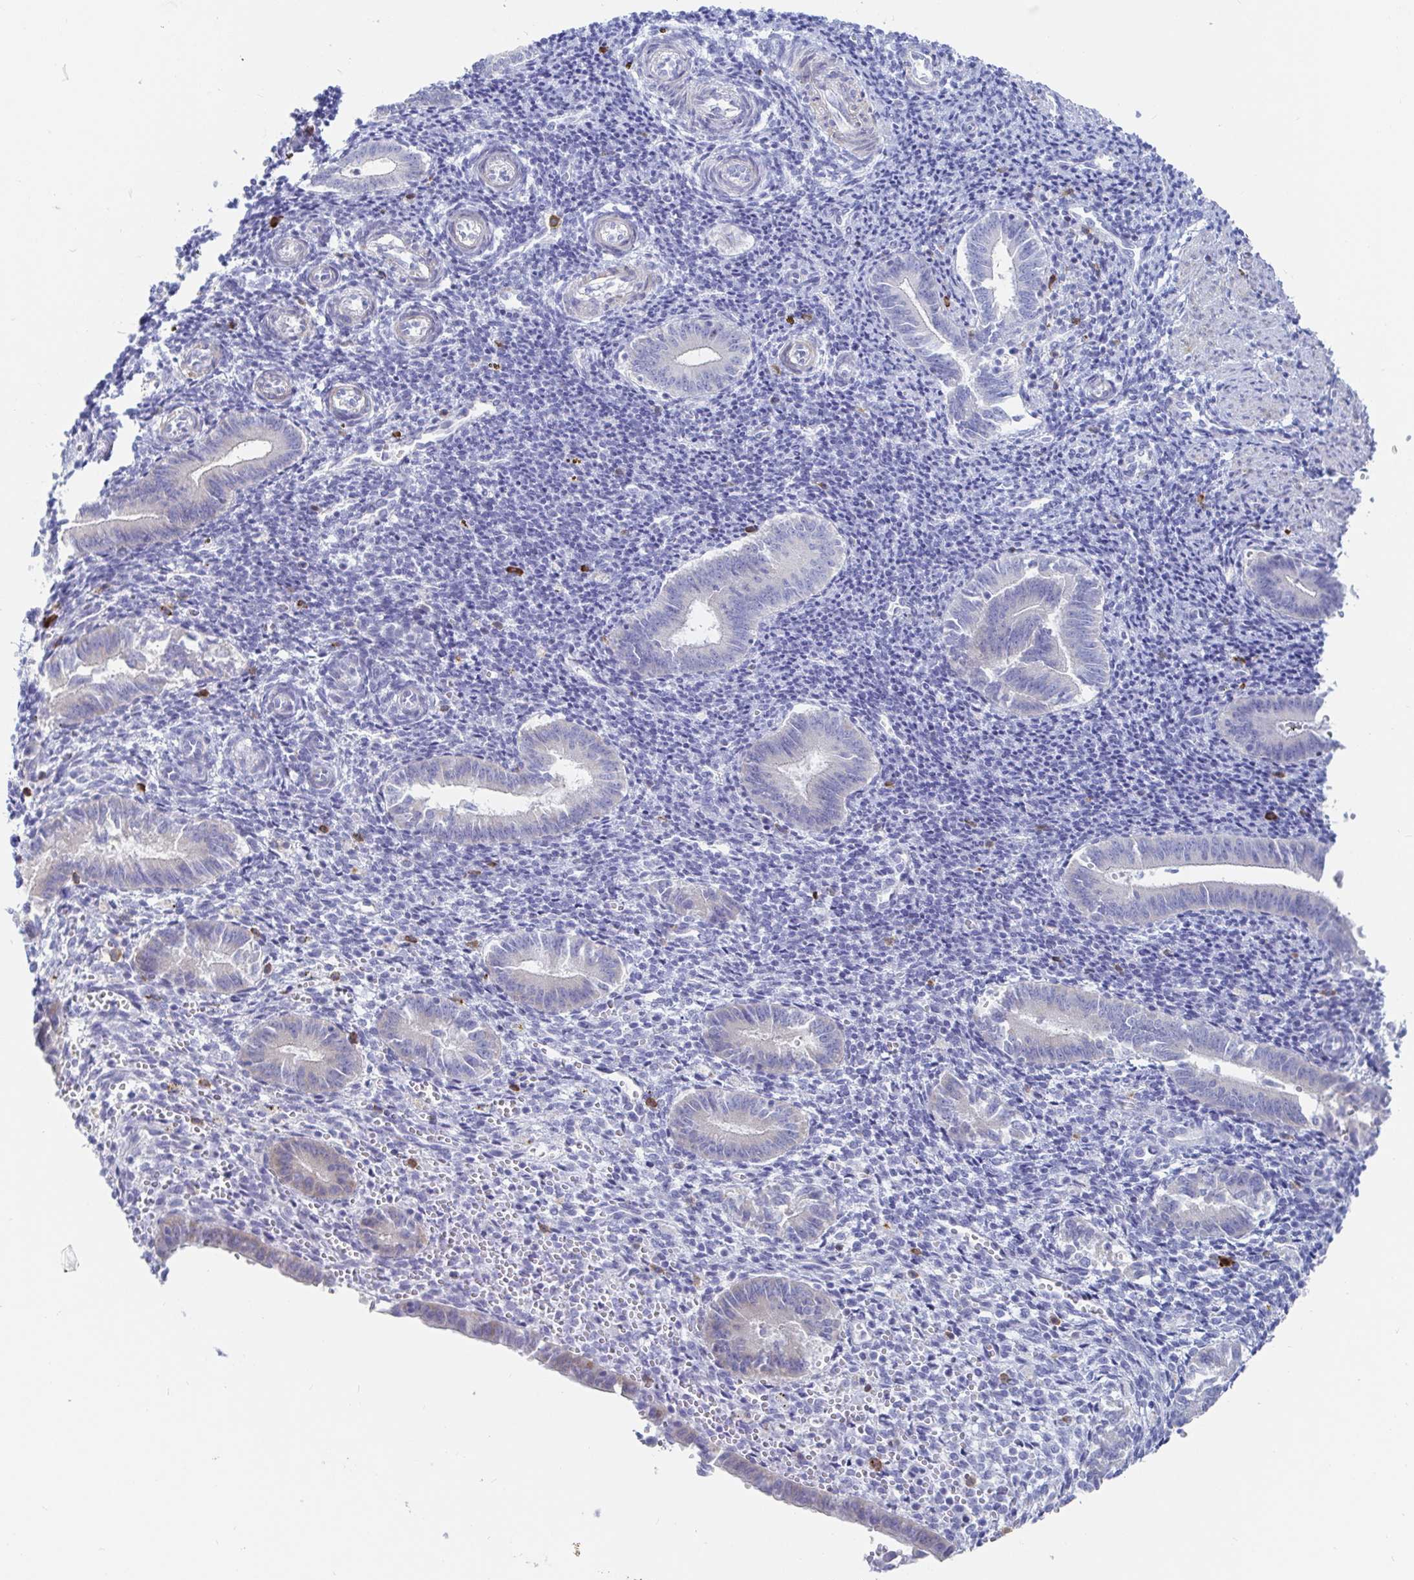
{"staining": {"intensity": "negative", "quantity": "none", "location": "none"}, "tissue": "endometrium", "cell_type": "Cells in endometrial stroma", "image_type": "normal", "snomed": [{"axis": "morphology", "description": "Normal tissue, NOS"}, {"axis": "topography", "description": "Endometrium"}], "caption": "Cells in endometrial stroma are negative for protein expression in benign human endometrium. The staining was performed using DAB to visualize the protein expression in brown, while the nuclei were stained in blue with hematoxylin (Magnification: 20x).", "gene": "PACSIN1", "patient": {"sex": "female", "age": 25}}